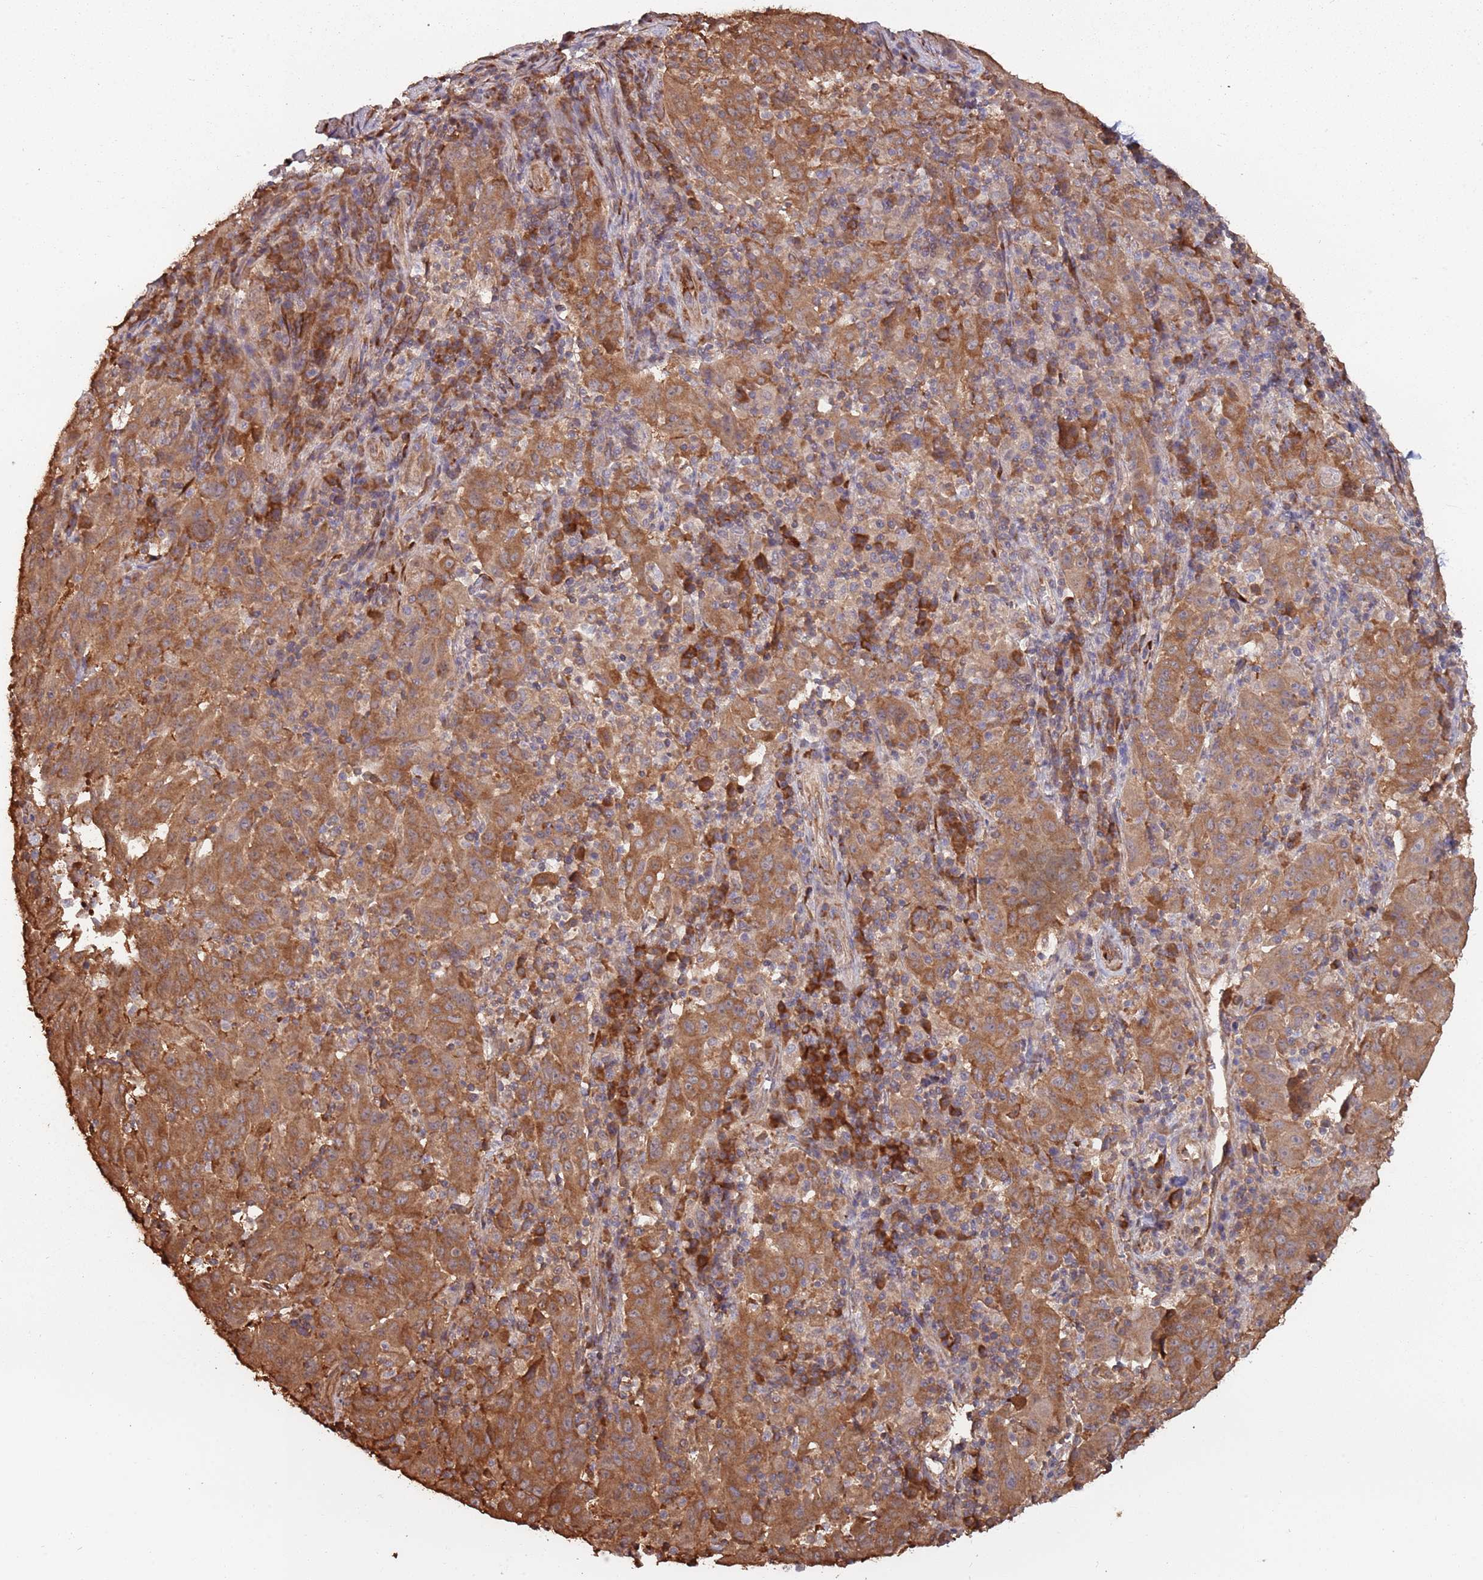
{"staining": {"intensity": "strong", "quantity": ">75%", "location": "cytoplasmic/membranous"}, "tissue": "pancreatic cancer", "cell_type": "Tumor cells", "image_type": "cancer", "snomed": [{"axis": "morphology", "description": "Adenocarcinoma, NOS"}, {"axis": "topography", "description": "Pancreas"}], "caption": "Pancreatic cancer stained for a protein demonstrates strong cytoplasmic/membranous positivity in tumor cells.", "gene": "COG4", "patient": {"sex": "male", "age": 63}}